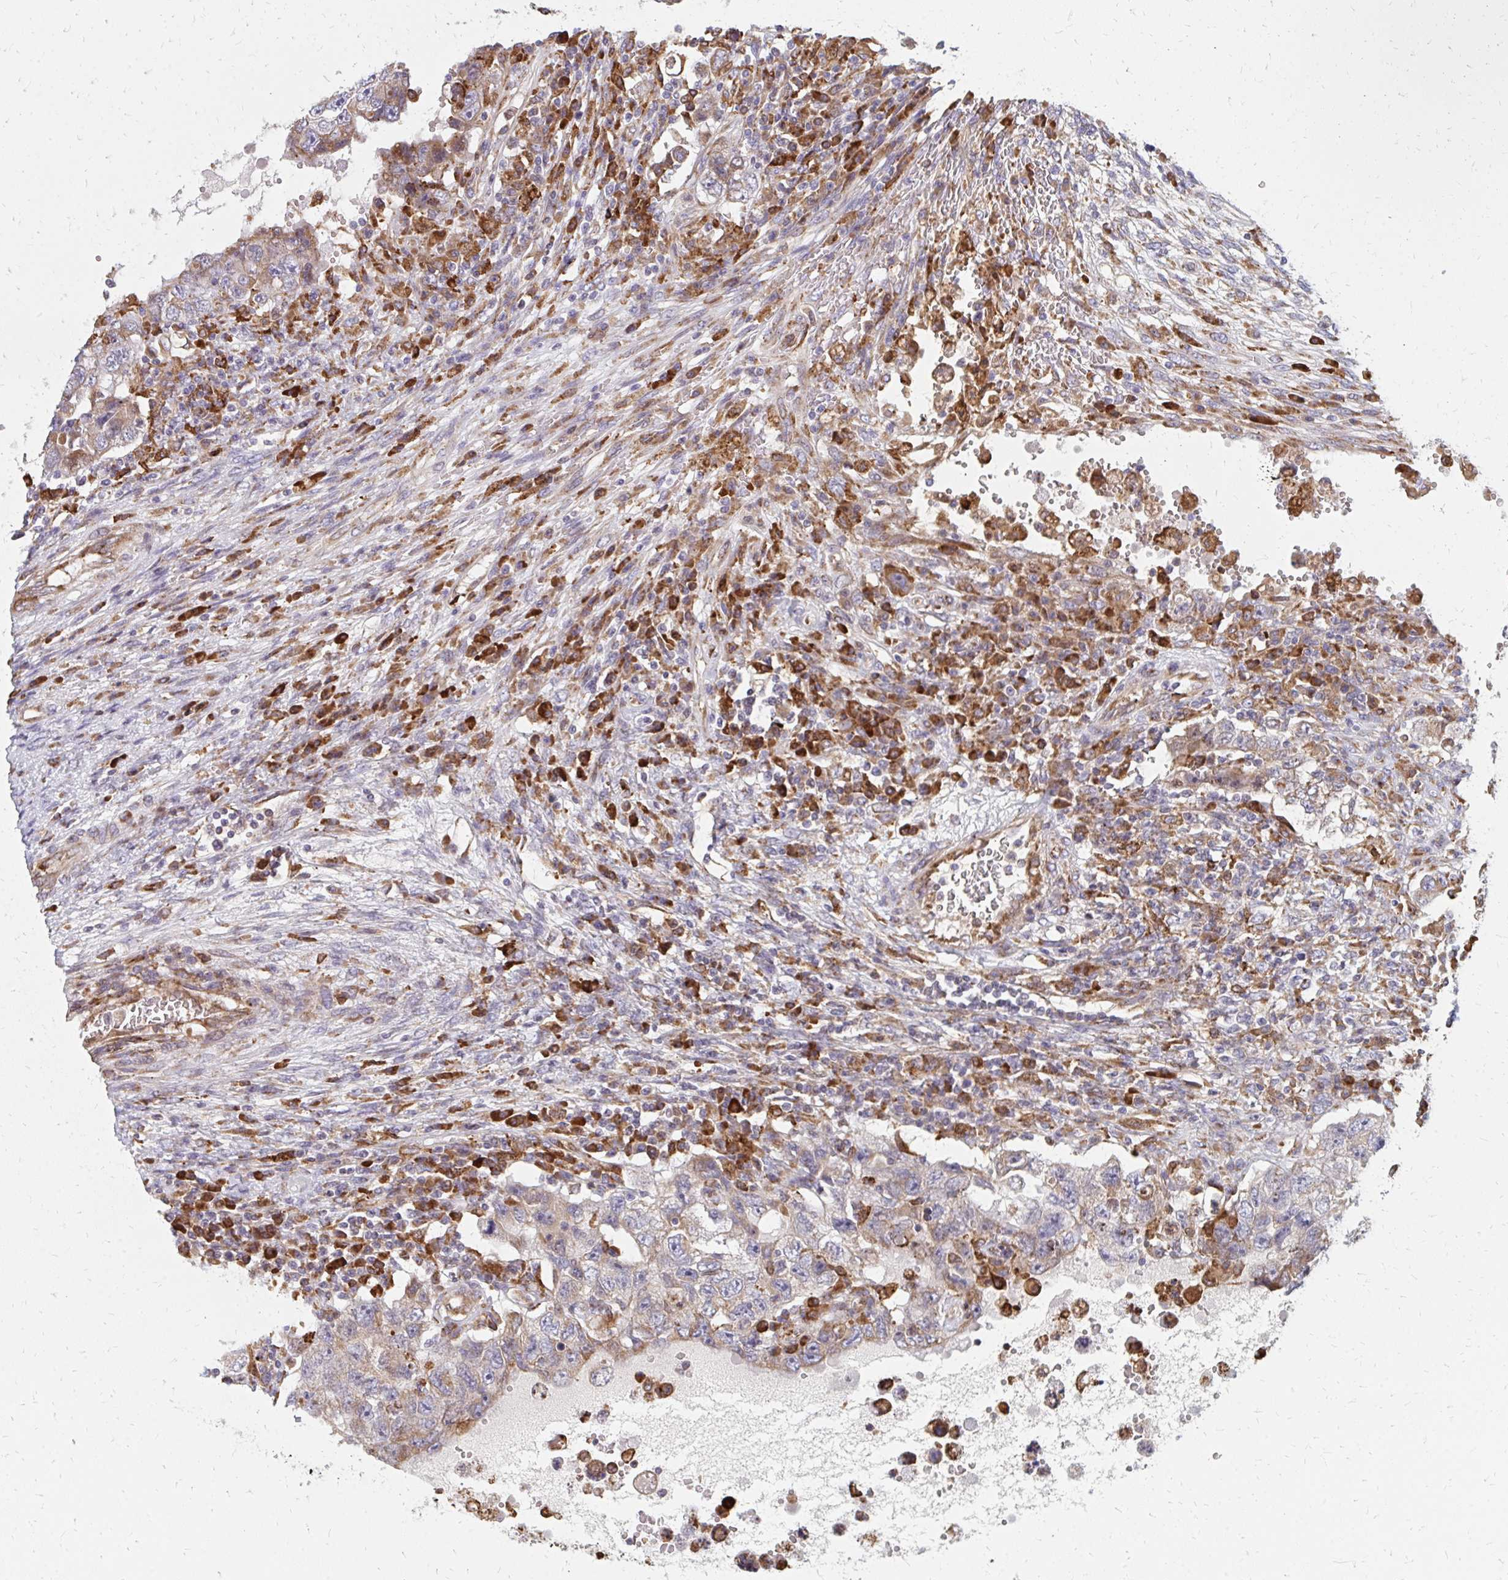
{"staining": {"intensity": "weak", "quantity": "25%-75%", "location": "cytoplasmic/membranous"}, "tissue": "testis cancer", "cell_type": "Tumor cells", "image_type": "cancer", "snomed": [{"axis": "morphology", "description": "Carcinoma, Embryonal, NOS"}, {"axis": "topography", "description": "Testis"}], "caption": "Weak cytoplasmic/membranous positivity for a protein is appreciated in about 25%-75% of tumor cells of testis cancer using immunohistochemistry.", "gene": "PPP1R13L", "patient": {"sex": "male", "age": 26}}